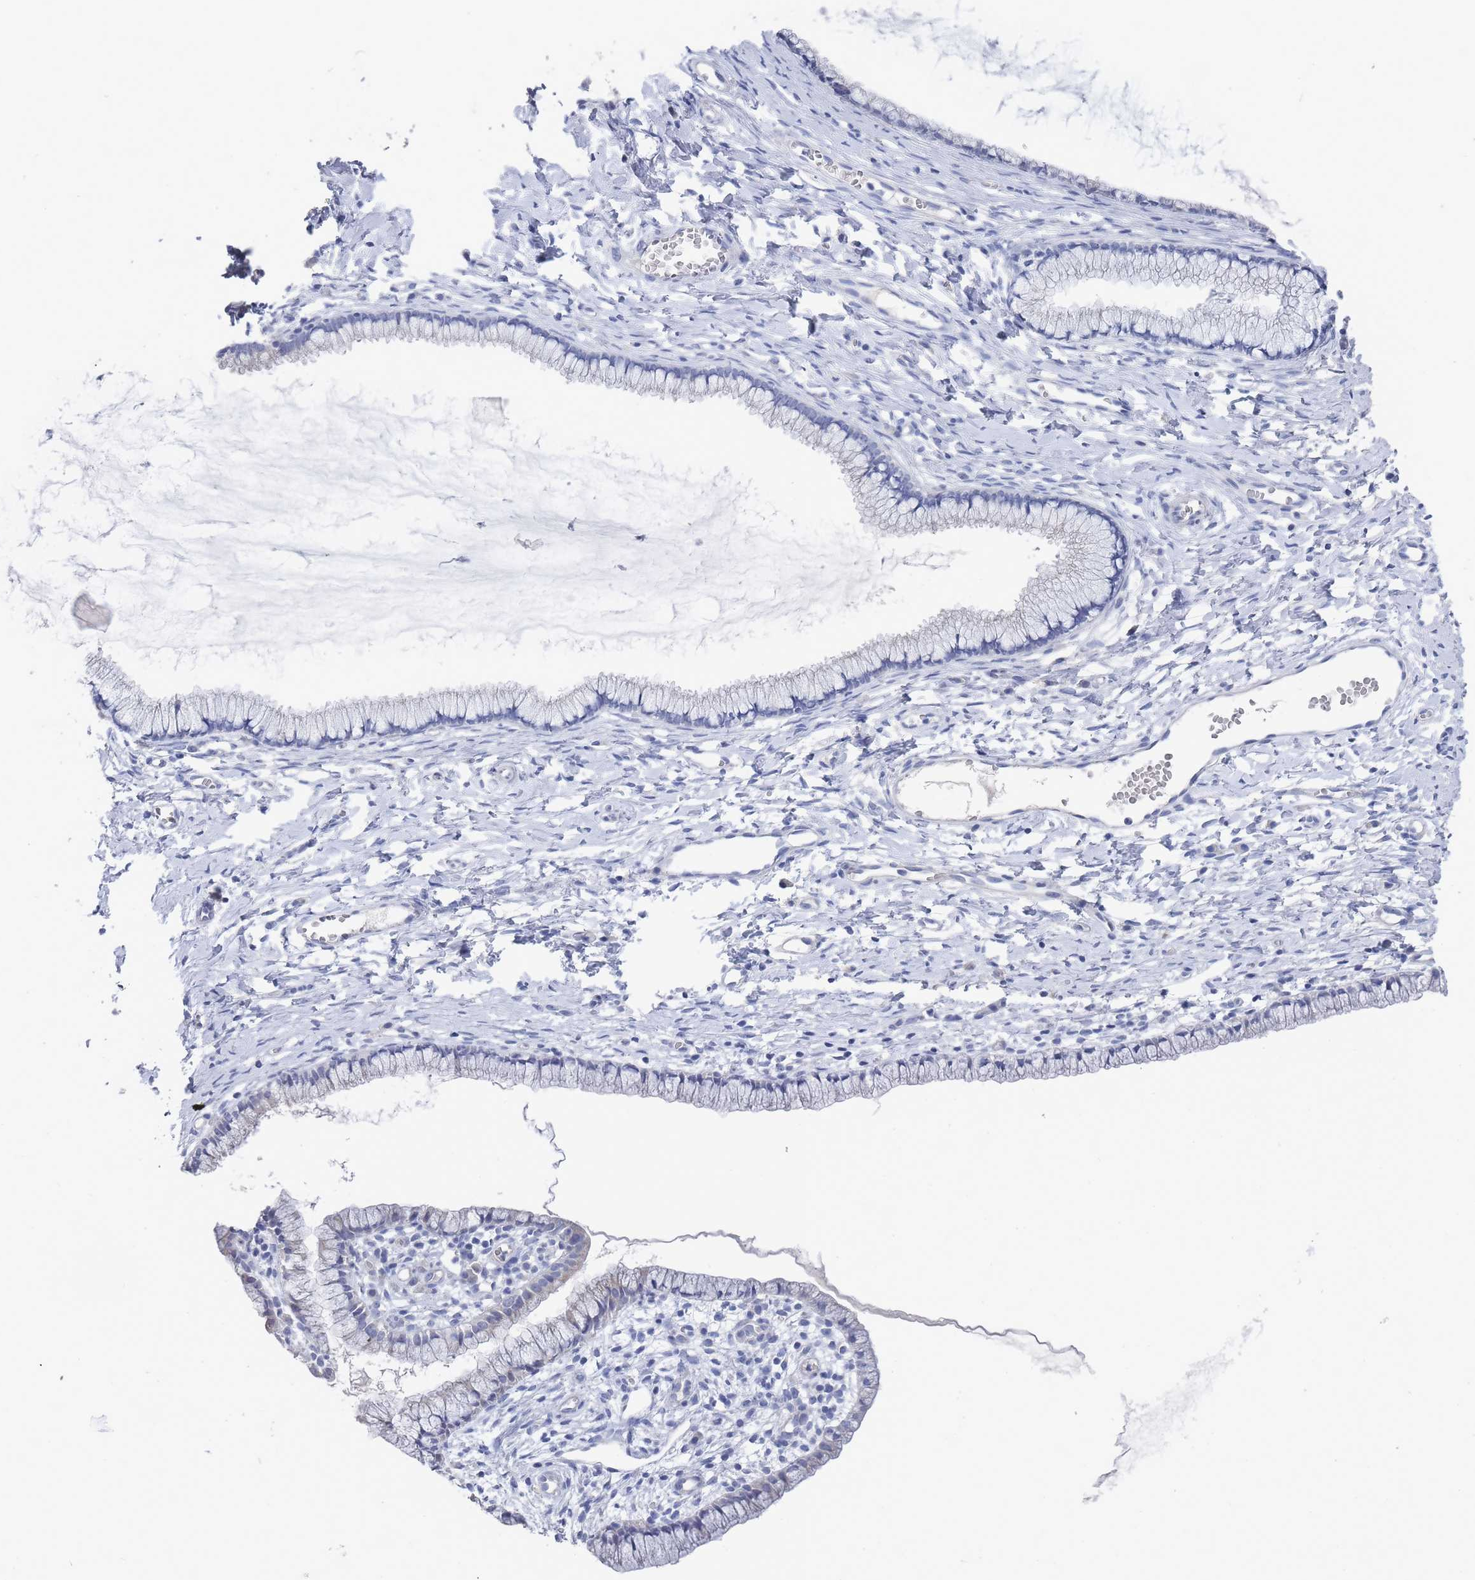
{"staining": {"intensity": "negative", "quantity": "none", "location": "none"}, "tissue": "cervix", "cell_type": "Glandular cells", "image_type": "normal", "snomed": [{"axis": "morphology", "description": "Normal tissue, NOS"}, {"axis": "topography", "description": "Cervix"}], "caption": "Immunohistochemistry (IHC) micrograph of benign human cervix stained for a protein (brown), which exhibits no staining in glandular cells.", "gene": "ACAD11", "patient": {"sex": "female", "age": 40}}